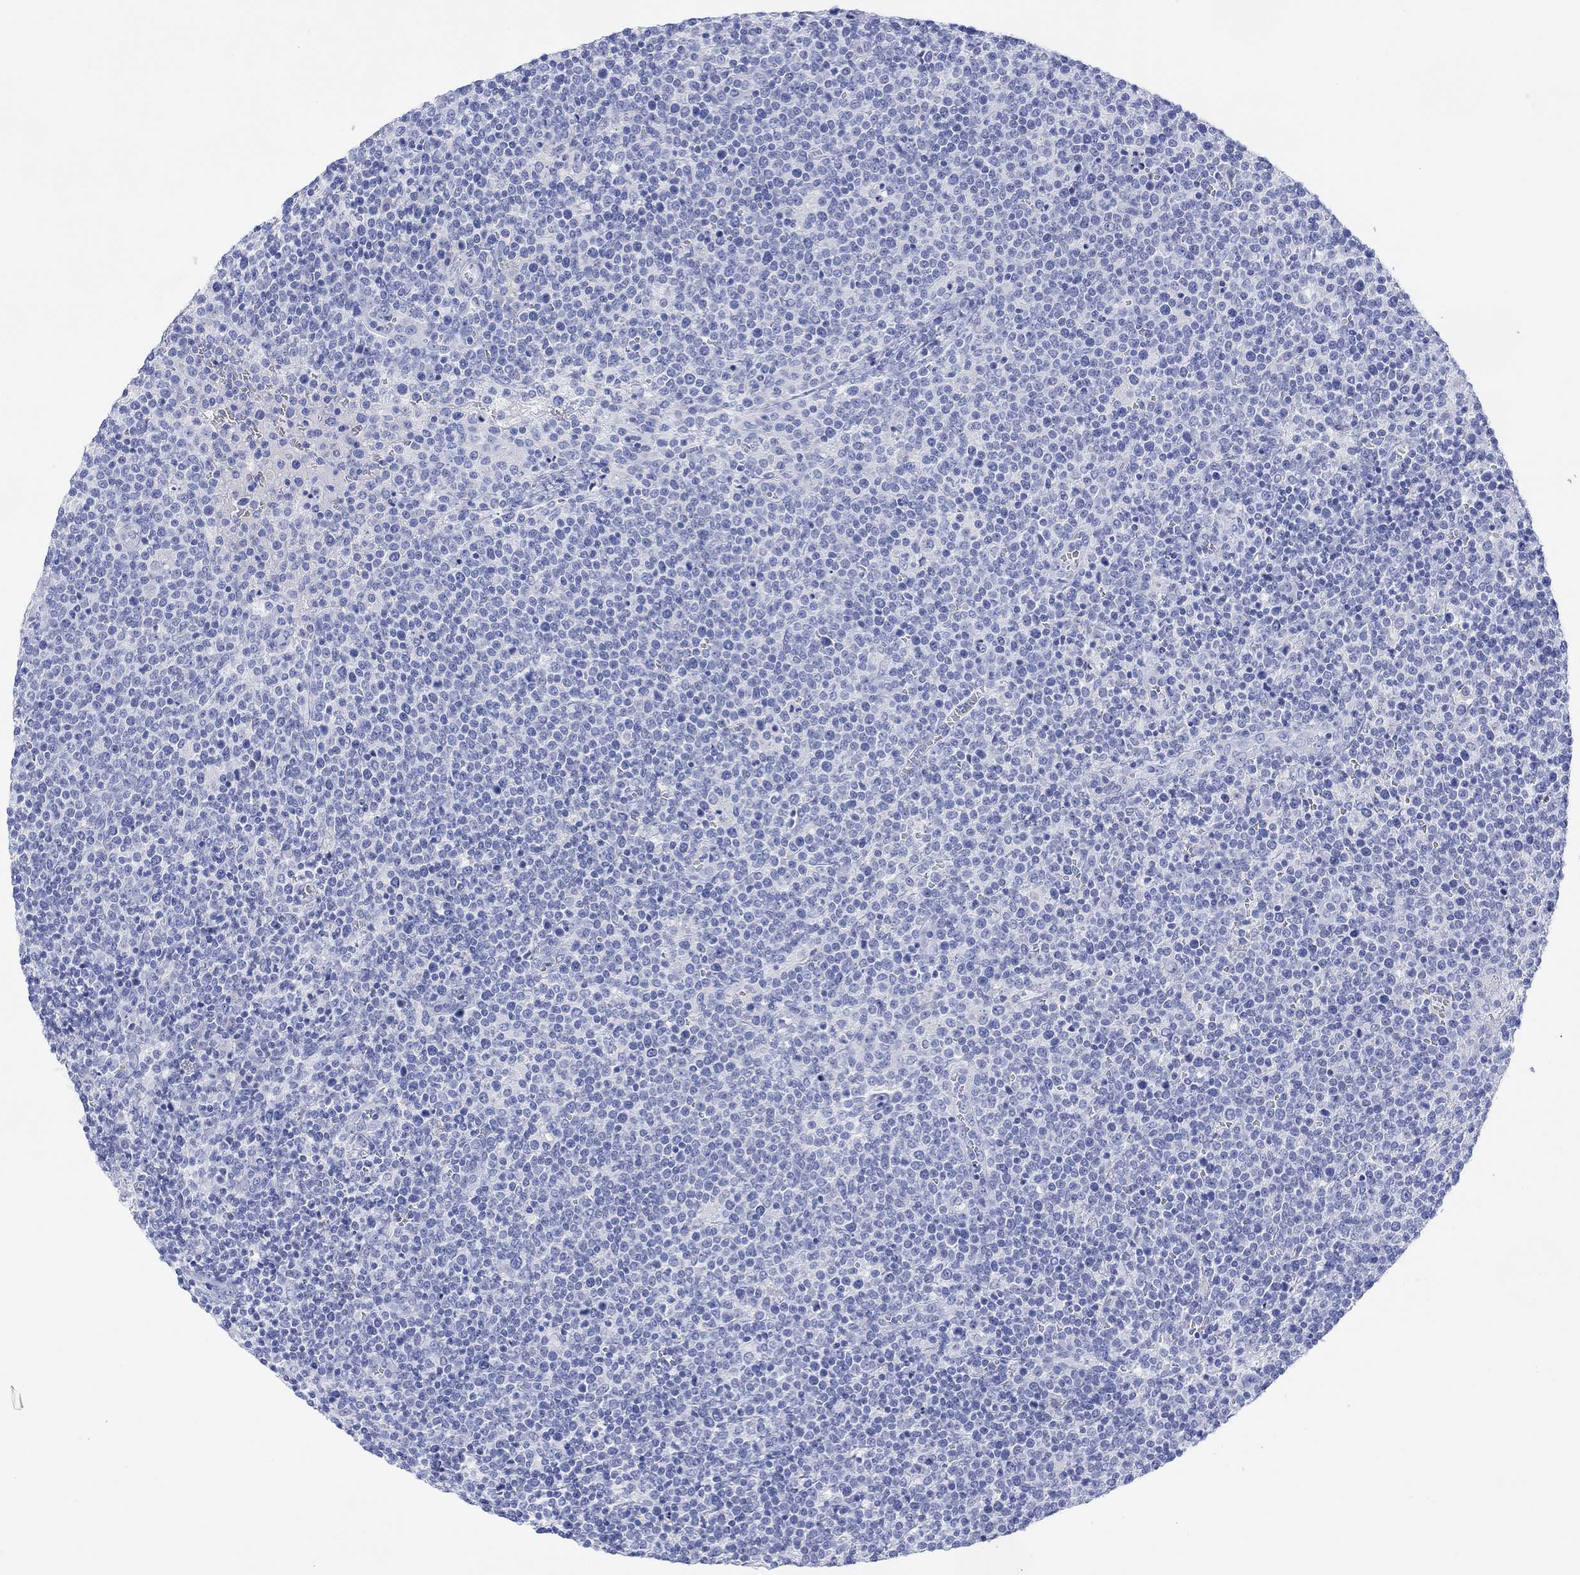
{"staining": {"intensity": "negative", "quantity": "none", "location": "none"}, "tissue": "lymphoma", "cell_type": "Tumor cells", "image_type": "cancer", "snomed": [{"axis": "morphology", "description": "Malignant lymphoma, non-Hodgkin's type, High grade"}, {"axis": "topography", "description": "Lymph node"}], "caption": "A high-resolution photomicrograph shows IHC staining of lymphoma, which demonstrates no significant positivity in tumor cells.", "gene": "CALCA", "patient": {"sex": "male", "age": 61}}